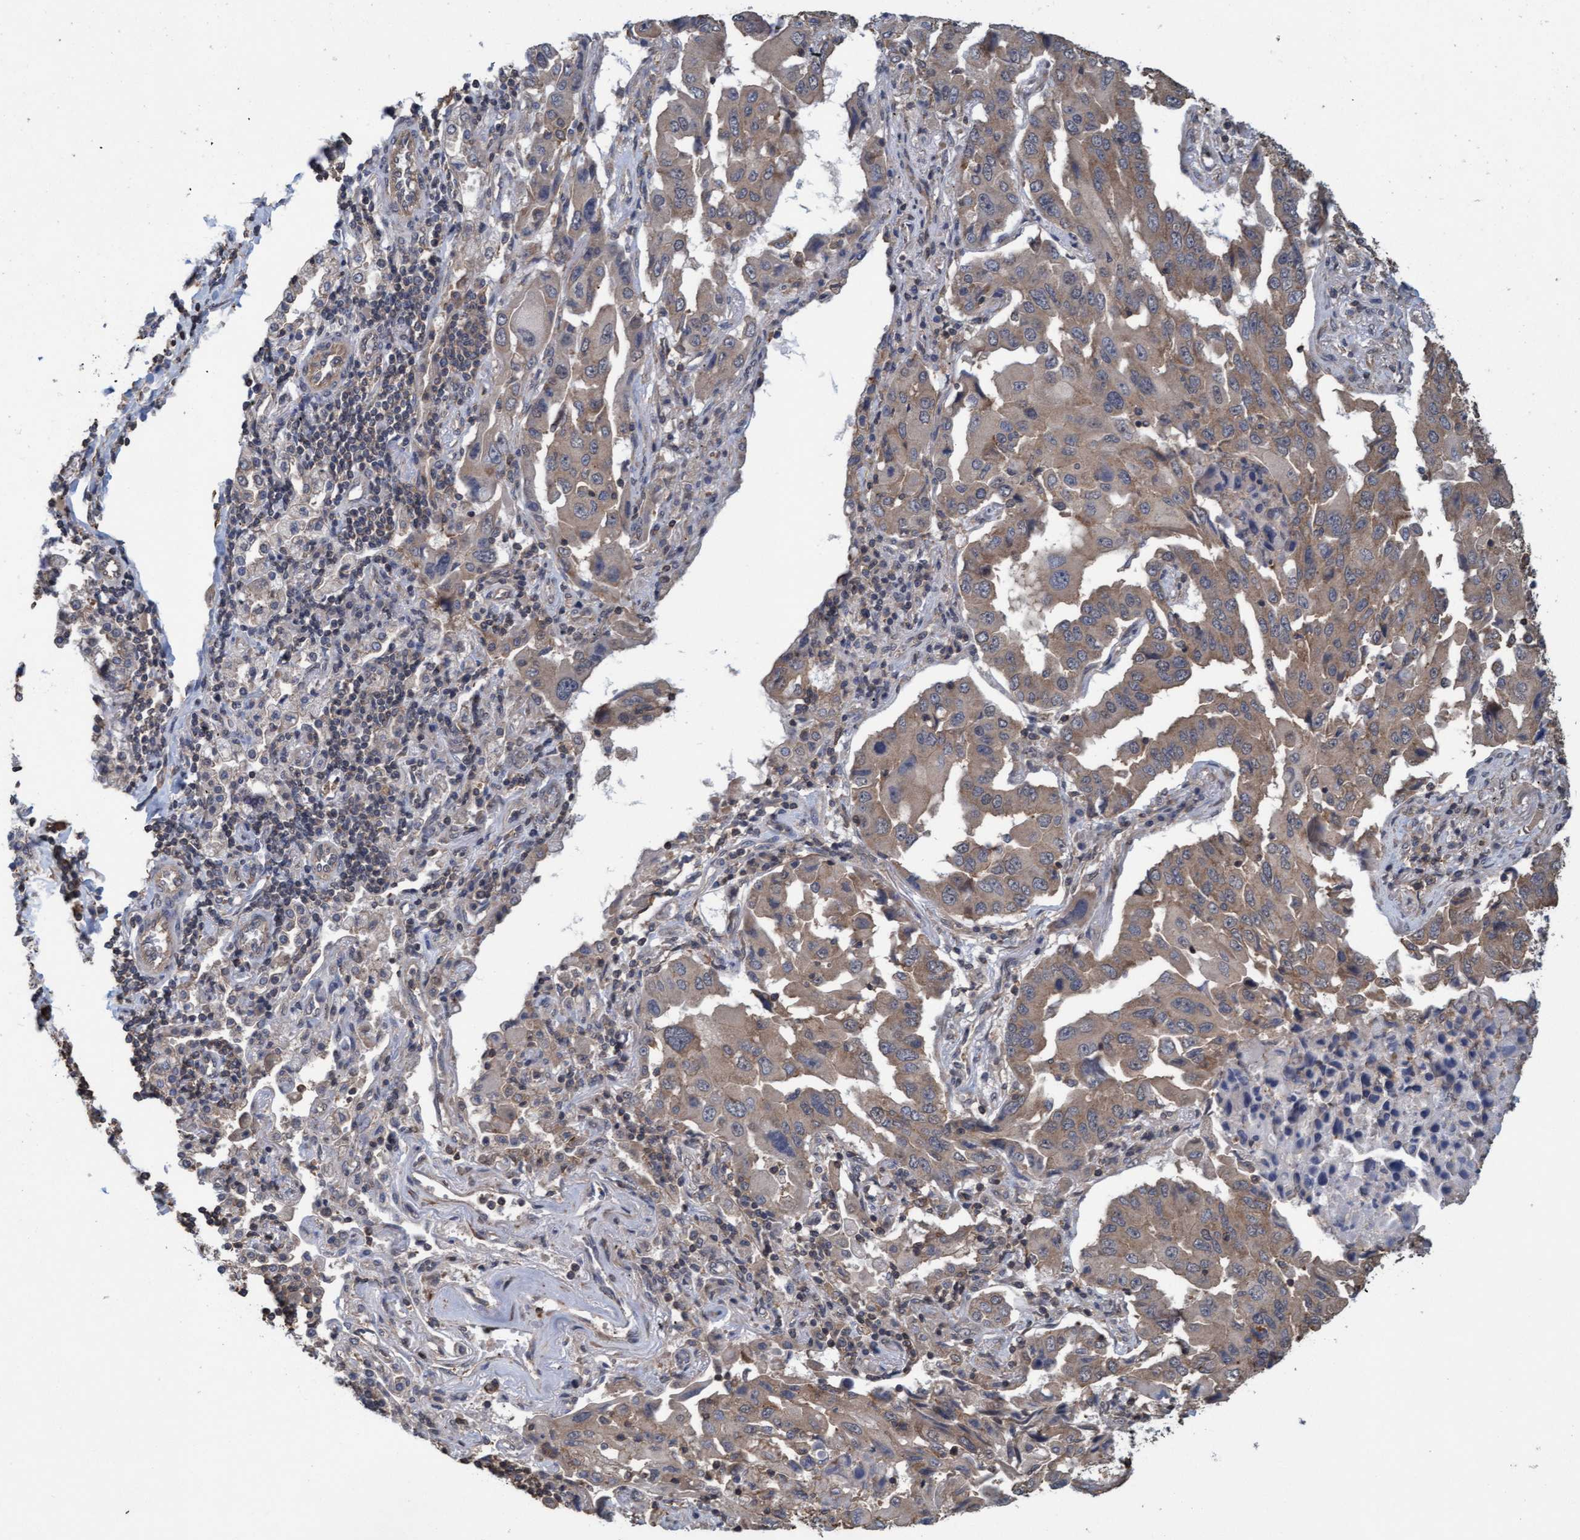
{"staining": {"intensity": "weak", "quantity": ">75%", "location": "cytoplasmic/membranous"}, "tissue": "lung cancer", "cell_type": "Tumor cells", "image_type": "cancer", "snomed": [{"axis": "morphology", "description": "Adenocarcinoma, NOS"}, {"axis": "topography", "description": "Lung"}], "caption": "Adenocarcinoma (lung) stained for a protein exhibits weak cytoplasmic/membranous positivity in tumor cells. The protein is shown in brown color, while the nuclei are stained blue.", "gene": "FXR2", "patient": {"sex": "female", "age": 65}}